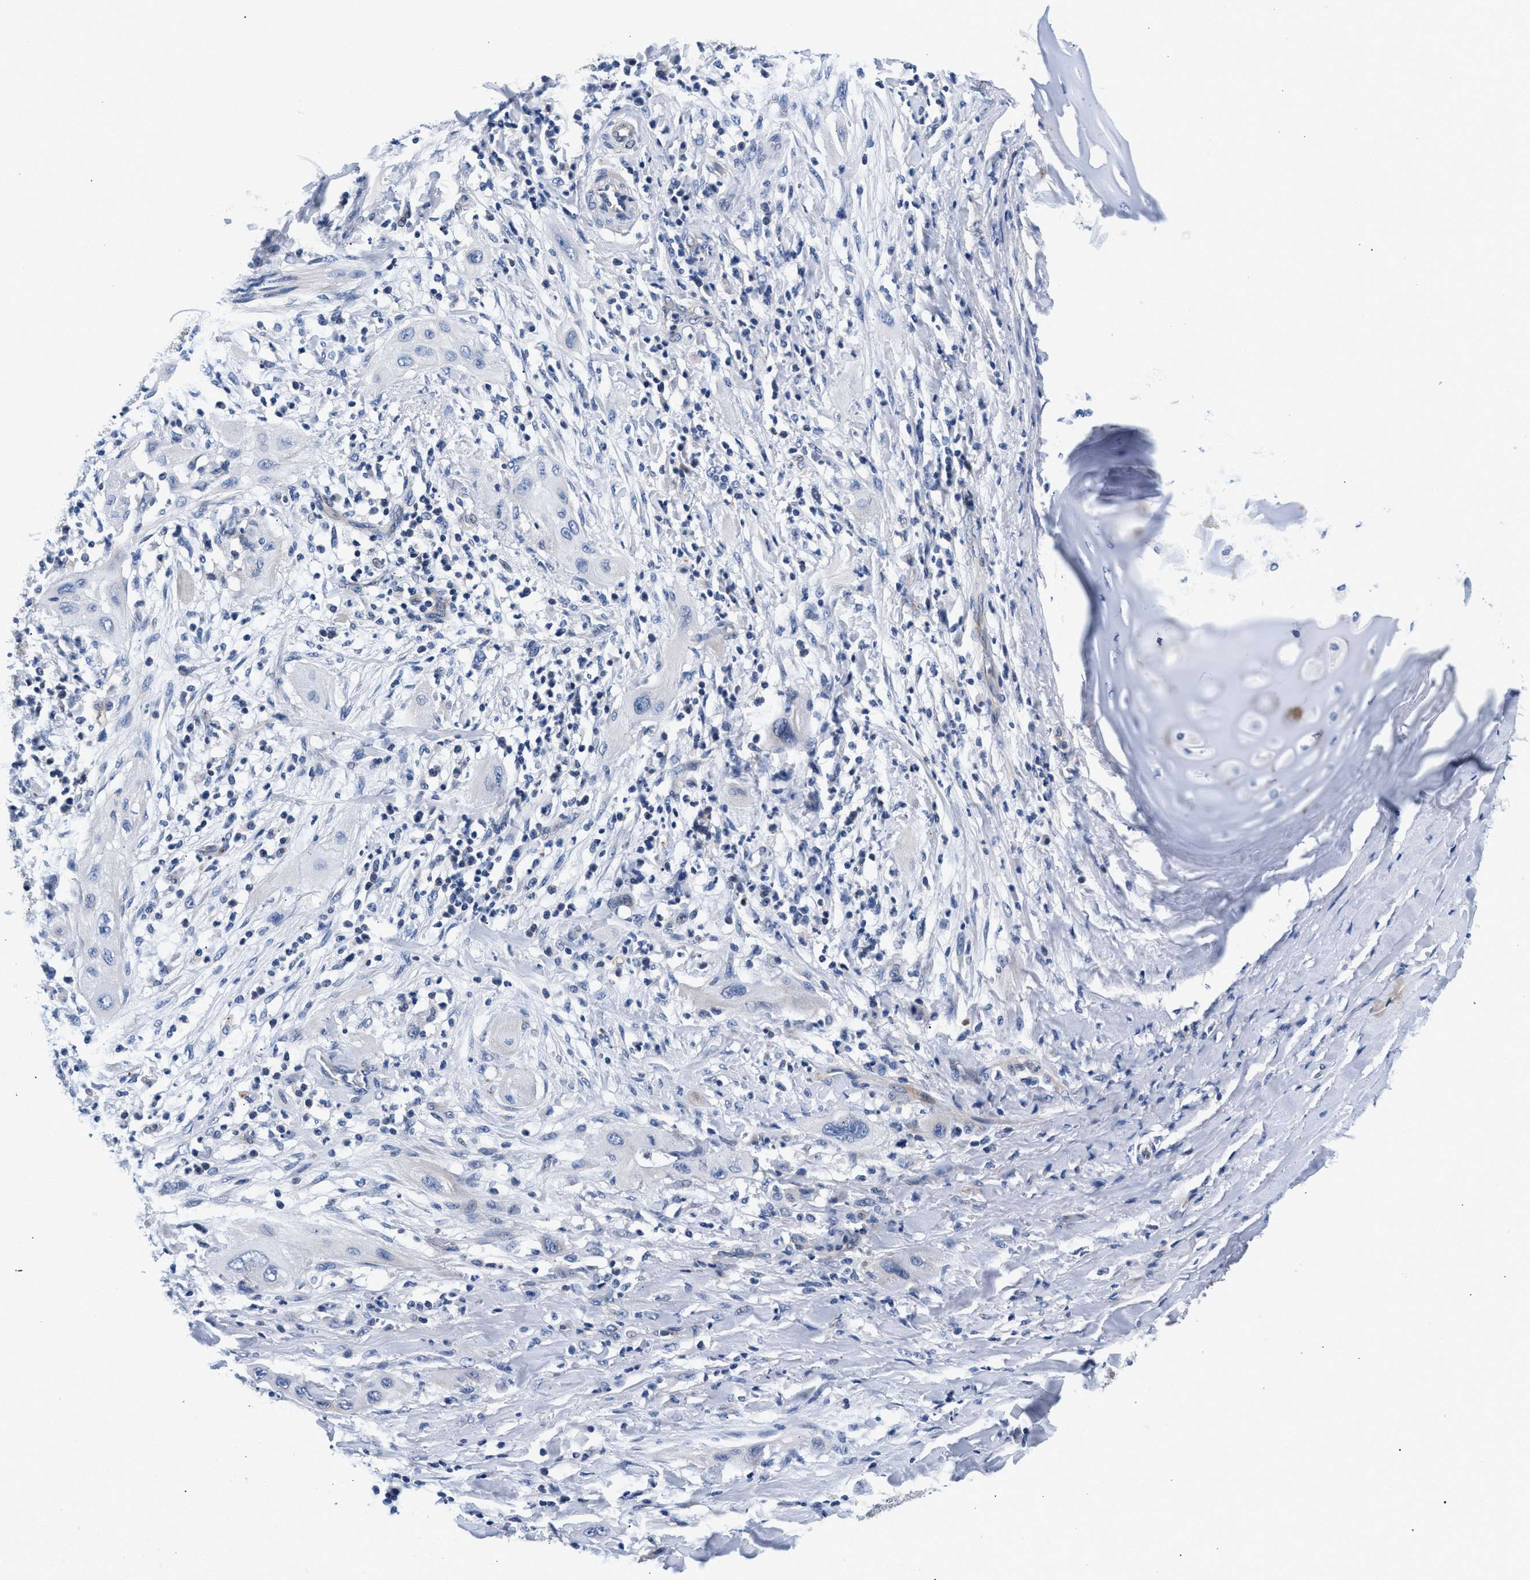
{"staining": {"intensity": "negative", "quantity": "none", "location": "none"}, "tissue": "lung cancer", "cell_type": "Tumor cells", "image_type": "cancer", "snomed": [{"axis": "morphology", "description": "Squamous cell carcinoma, NOS"}, {"axis": "topography", "description": "Lung"}], "caption": "Lung cancer (squamous cell carcinoma) was stained to show a protein in brown. There is no significant staining in tumor cells.", "gene": "P2RY4", "patient": {"sex": "female", "age": 47}}